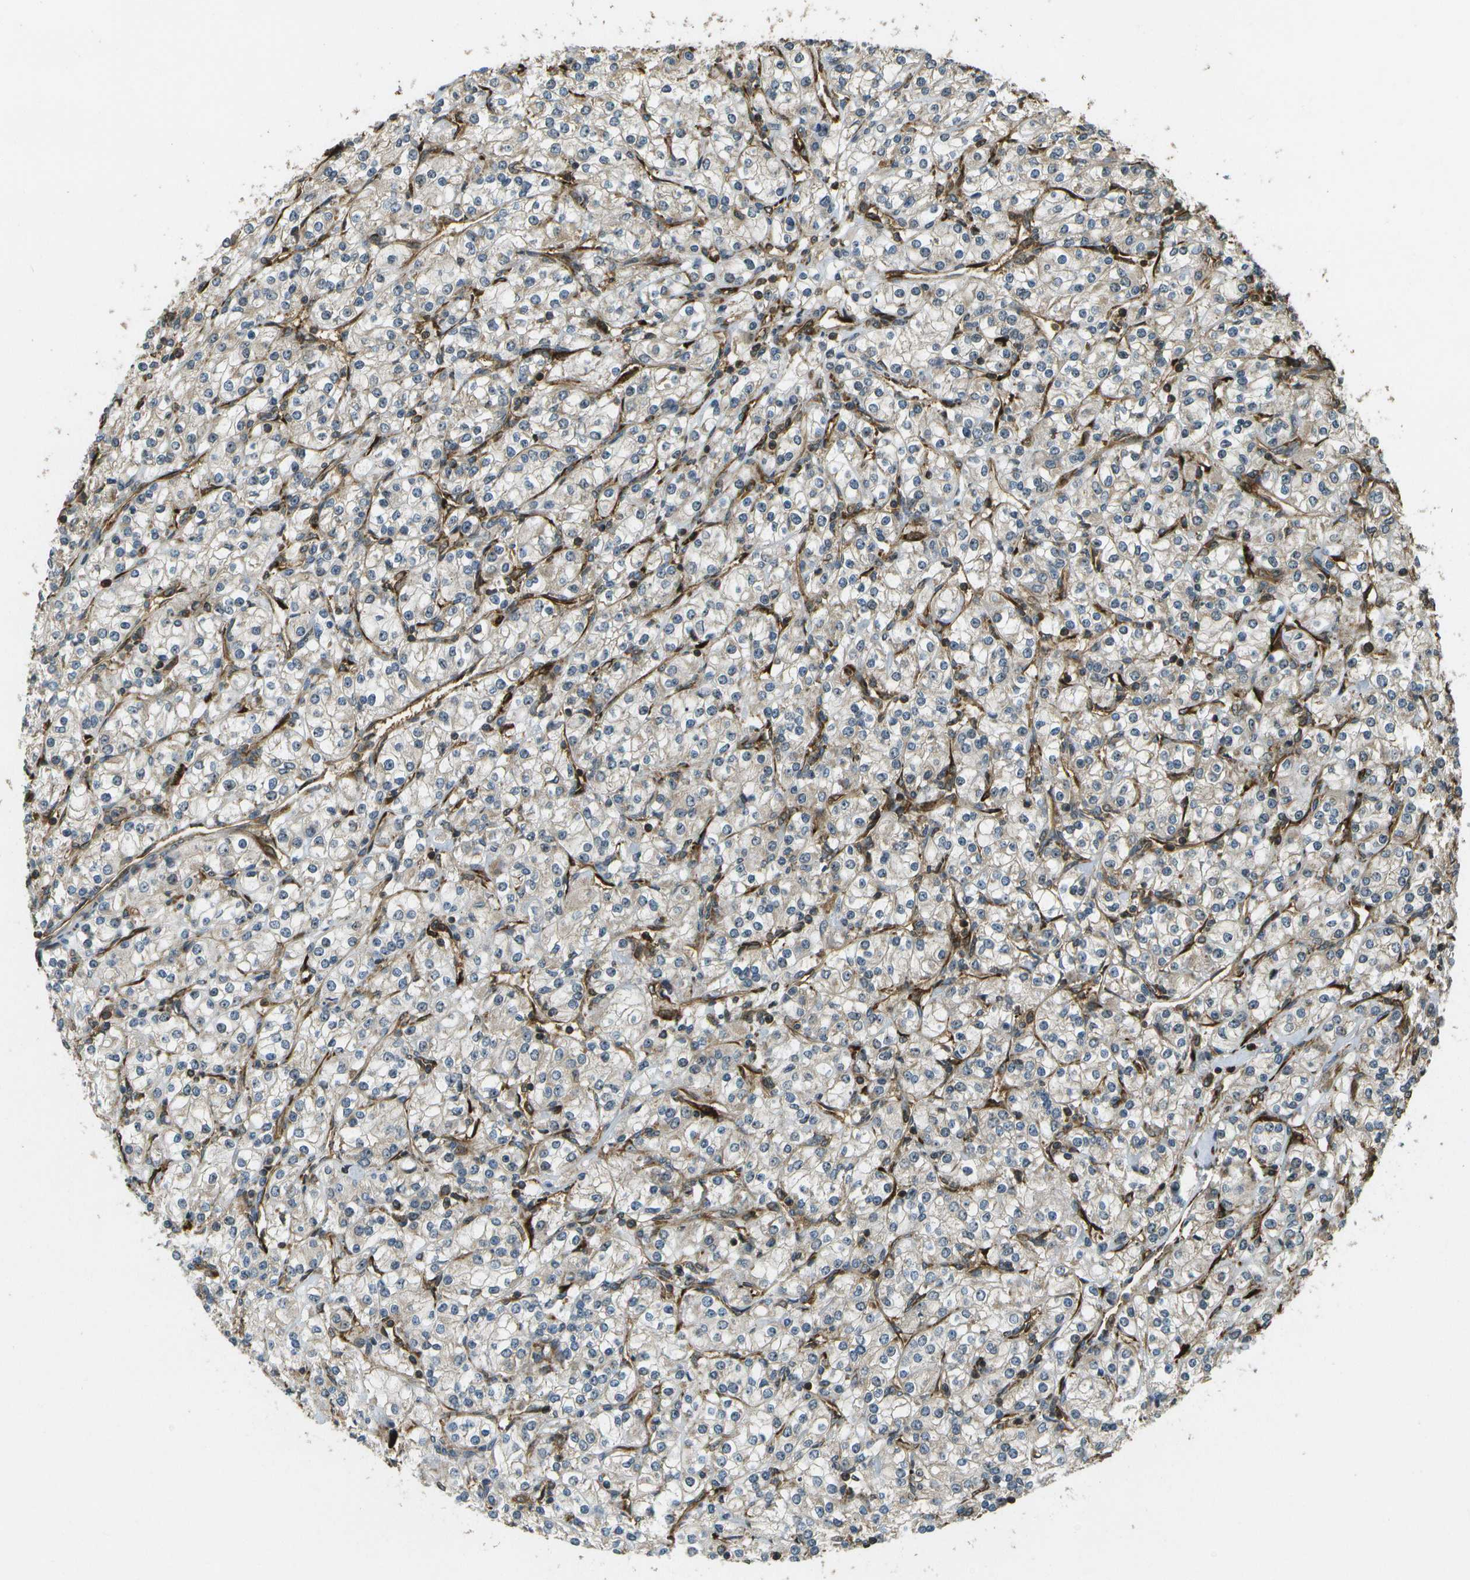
{"staining": {"intensity": "negative", "quantity": "none", "location": "none"}, "tissue": "renal cancer", "cell_type": "Tumor cells", "image_type": "cancer", "snomed": [{"axis": "morphology", "description": "Adenocarcinoma, NOS"}, {"axis": "topography", "description": "Kidney"}], "caption": "A histopathology image of adenocarcinoma (renal) stained for a protein exhibits no brown staining in tumor cells.", "gene": "LRP12", "patient": {"sex": "male", "age": 77}}